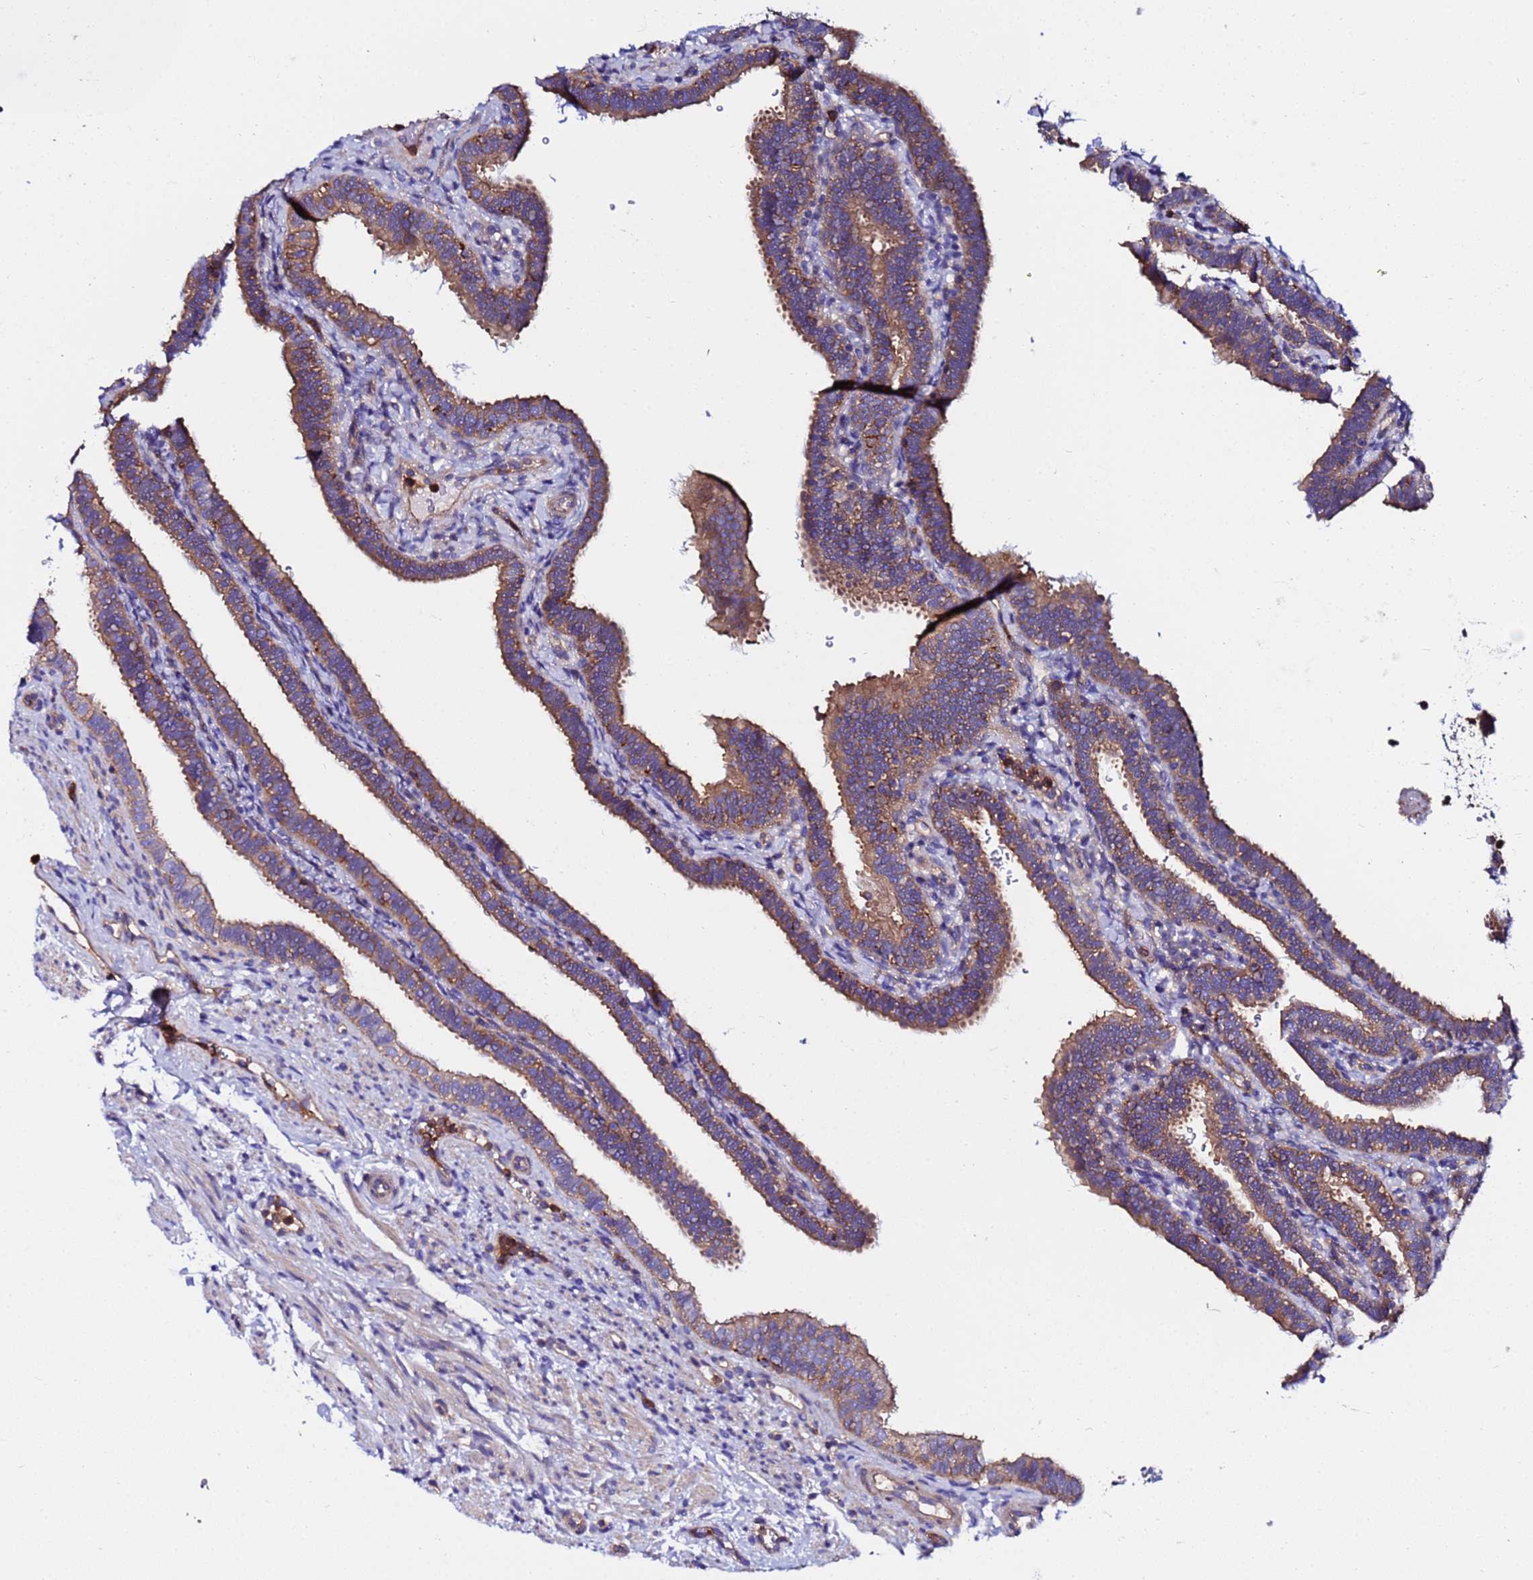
{"staining": {"intensity": "moderate", "quantity": ">75%", "location": "cytoplasmic/membranous"}, "tissue": "fallopian tube", "cell_type": "Glandular cells", "image_type": "normal", "snomed": [{"axis": "morphology", "description": "Normal tissue, NOS"}, {"axis": "topography", "description": "Fallopian tube"}], "caption": "This photomicrograph exhibits normal fallopian tube stained with immunohistochemistry to label a protein in brown. The cytoplasmic/membranous of glandular cells show moderate positivity for the protein. Nuclei are counter-stained blue.", "gene": "POTEE", "patient": {"sex": "female", "age": 41}}